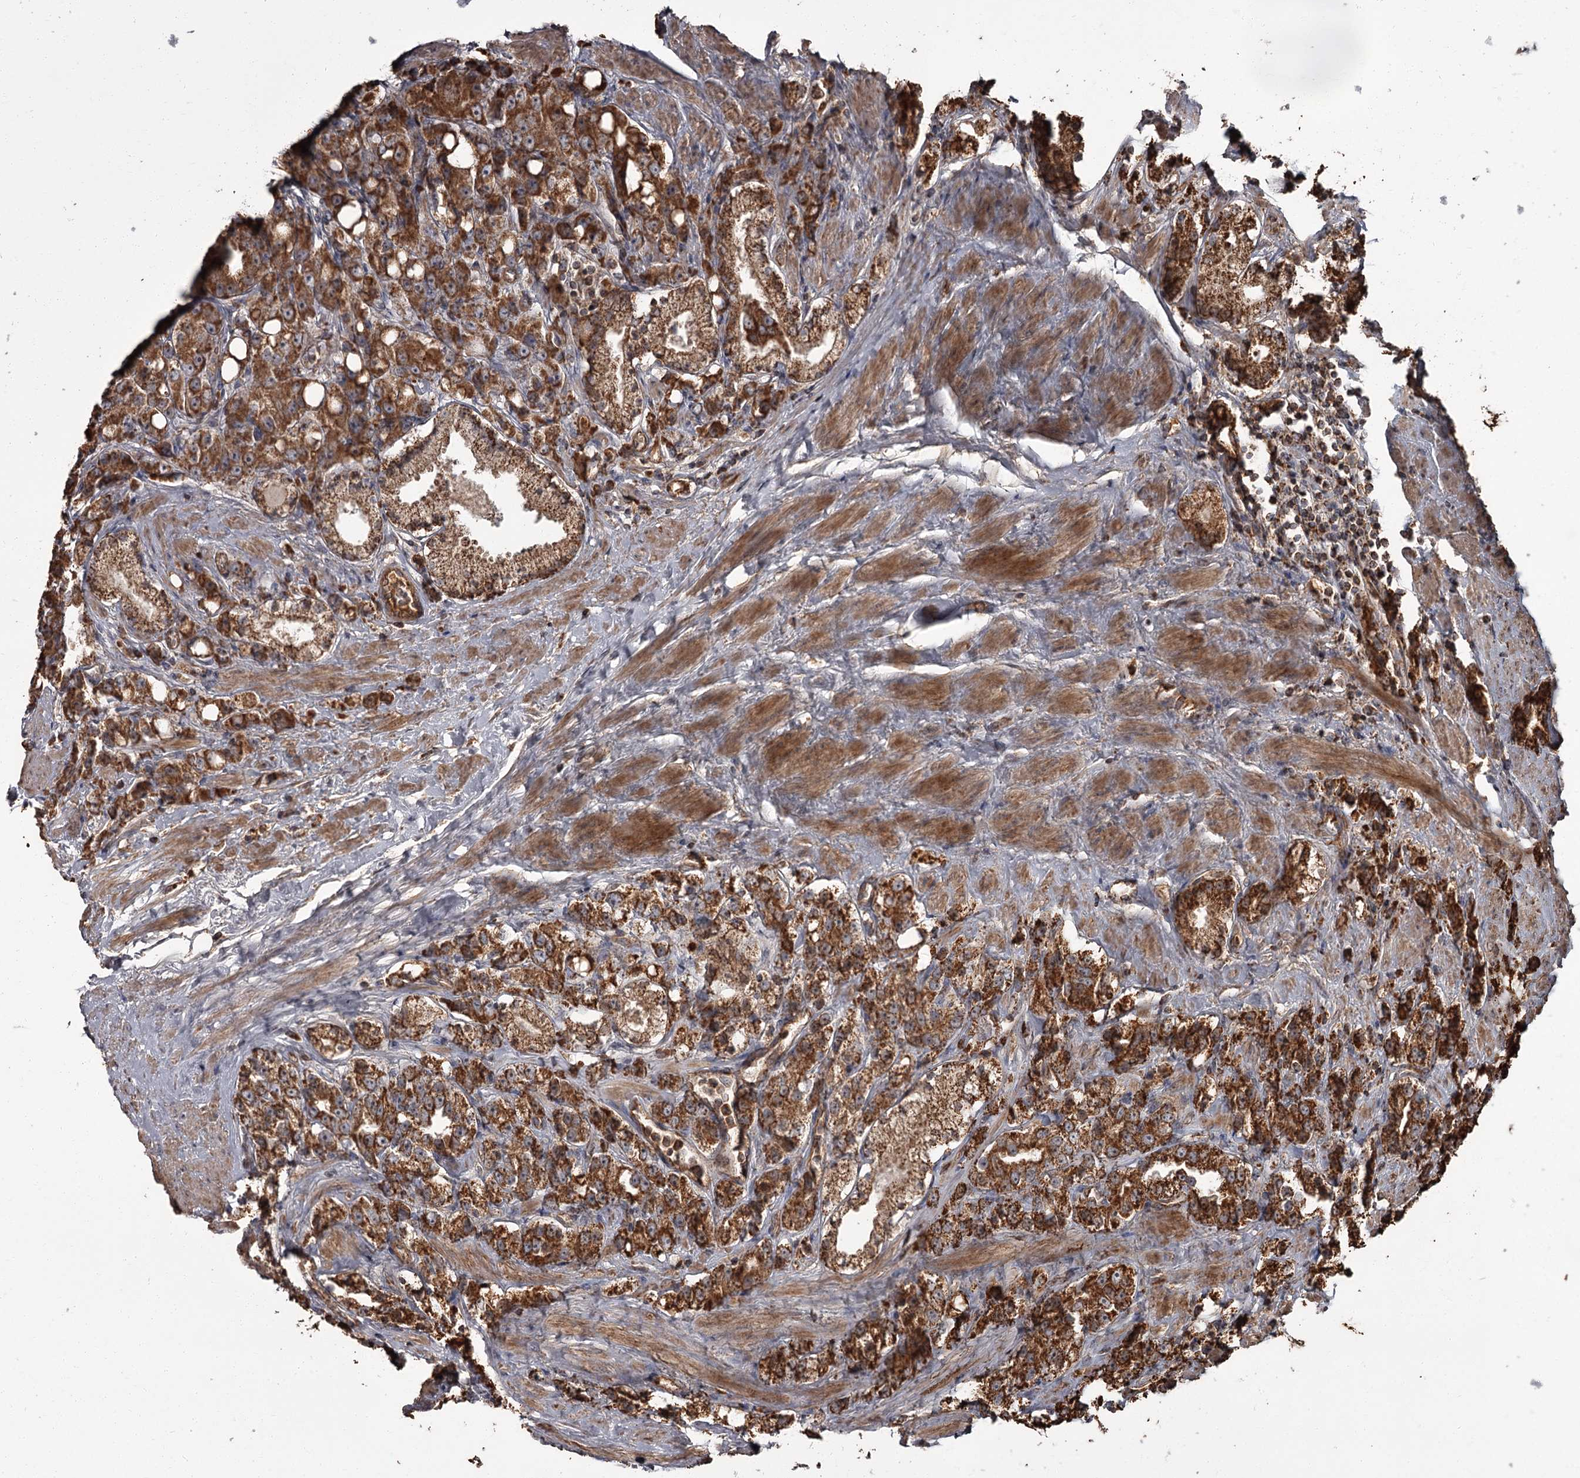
{"staining": {"intensity": "strong", "quantity": ">75%", "location": "cytoplasmic/membranous"}, "tissue": "prostate cancer", "cell_type": "Tumor cells", "image_type": "cancer", "snomed": [{"axis": "morphology", "description": "Adenocarcinoma, NOS"}, {"axis": "topography", "description": "Prostate"}], "caption": "Adenocarcinoma (prostate) stained for a protein (brown) reveals strong cytoplasmic/membranous positive positivity in approximately >75% of tumor cells.", "gene": "THAP9", "patient": {"sex": "male", "age": 79}}